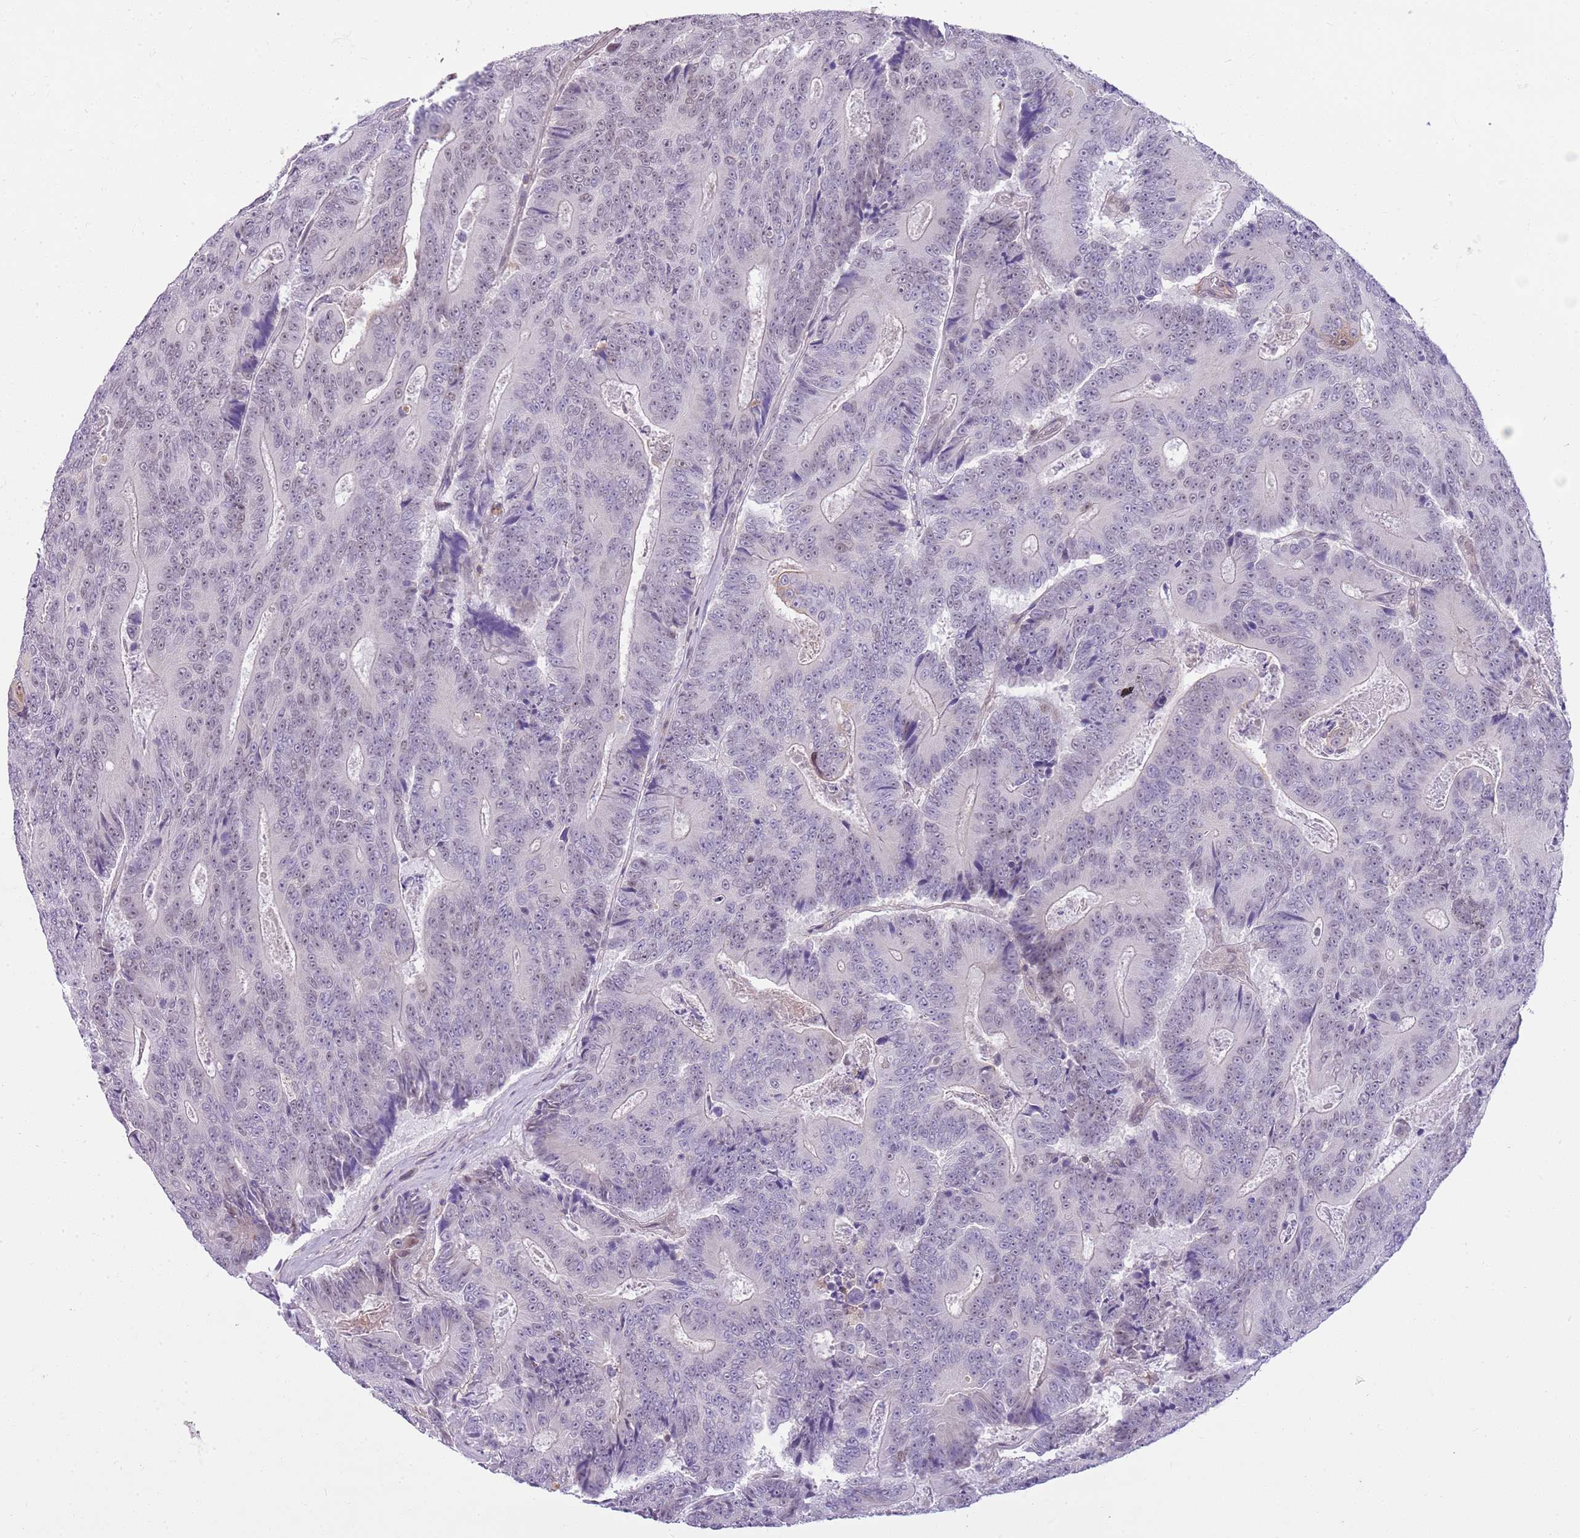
{"staining": {"intensity": "negative", "quantity": "none", "location": "none"}, "tissue": "colorectal cancer", "cell_type": "Tumor cells", "image_type": "cancer", "snomed": [{"axis": "morphology", "description": "Adenocarcinoma, NOS"}, {"axis": "topography", "description": "Colon"}], "caption": "The histopathology image reveals no significant positivity in tumor cells of colorectal adenocarcinoma.", "gene": "DHX32", "patient": {"sex": "male", "age": 83}}